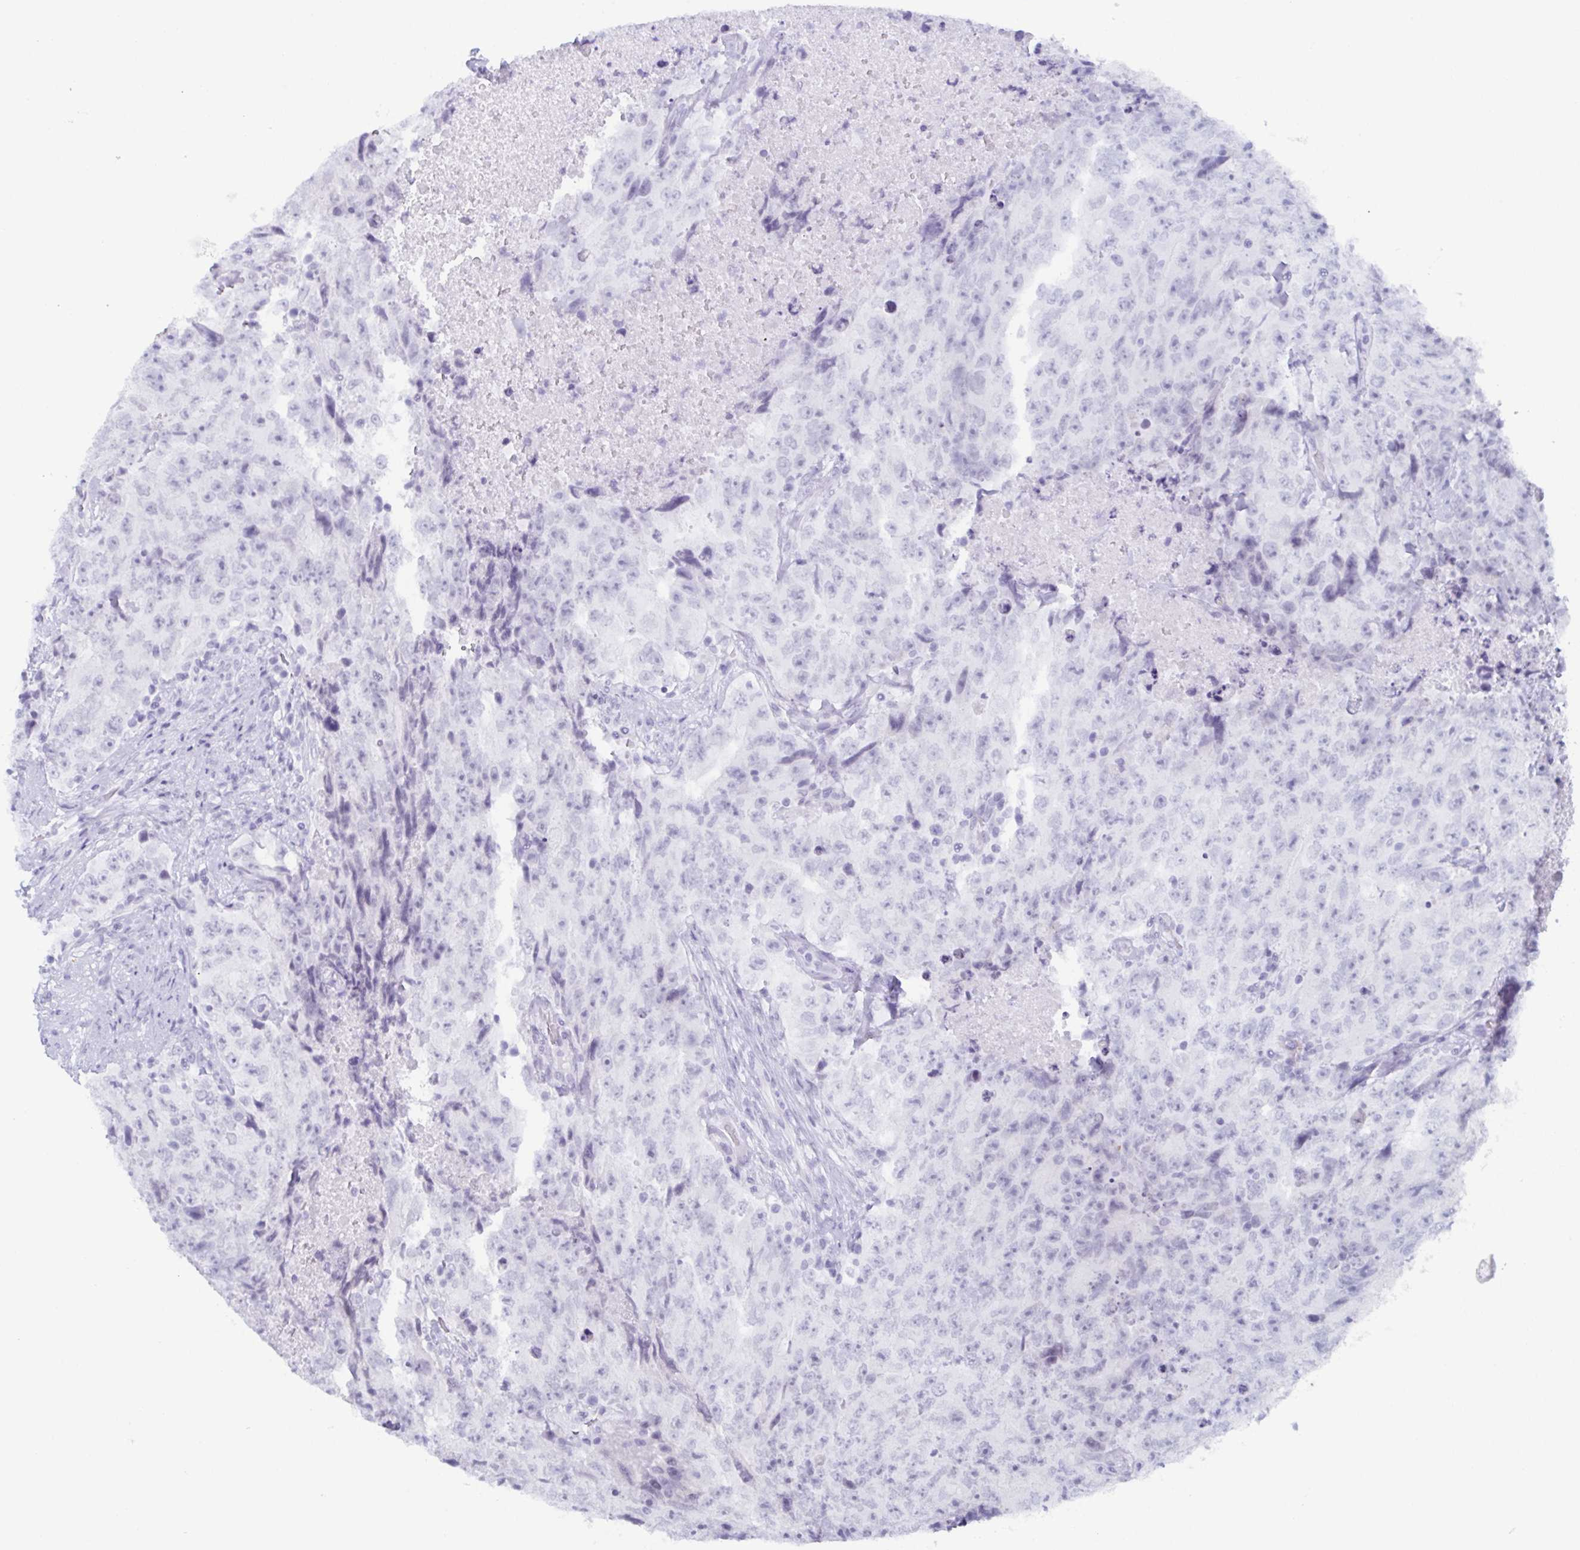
{"staining": {"intensity": "negative", "quantity": "none", "location": "none"}, "tissue": "testis cancer", "cell_type": "Tumor cells", "image_type": "cancer", "snomed": [{"axis": "morphology", "description": "Carcinoma, Embryonal, NOS"}, {"axis": "topography", "description": "Testis"}], "caption": "A high-resolution image shows immunohistochemistry (IHC) staining of embryonal carcinoma (testis), which shows no significant expression in tumor cells. (Immunohistochemistry, brightfield microscopy, high magnification).", "gene": "ZFP64", "patient": {"sex": "male", "age": 24}}